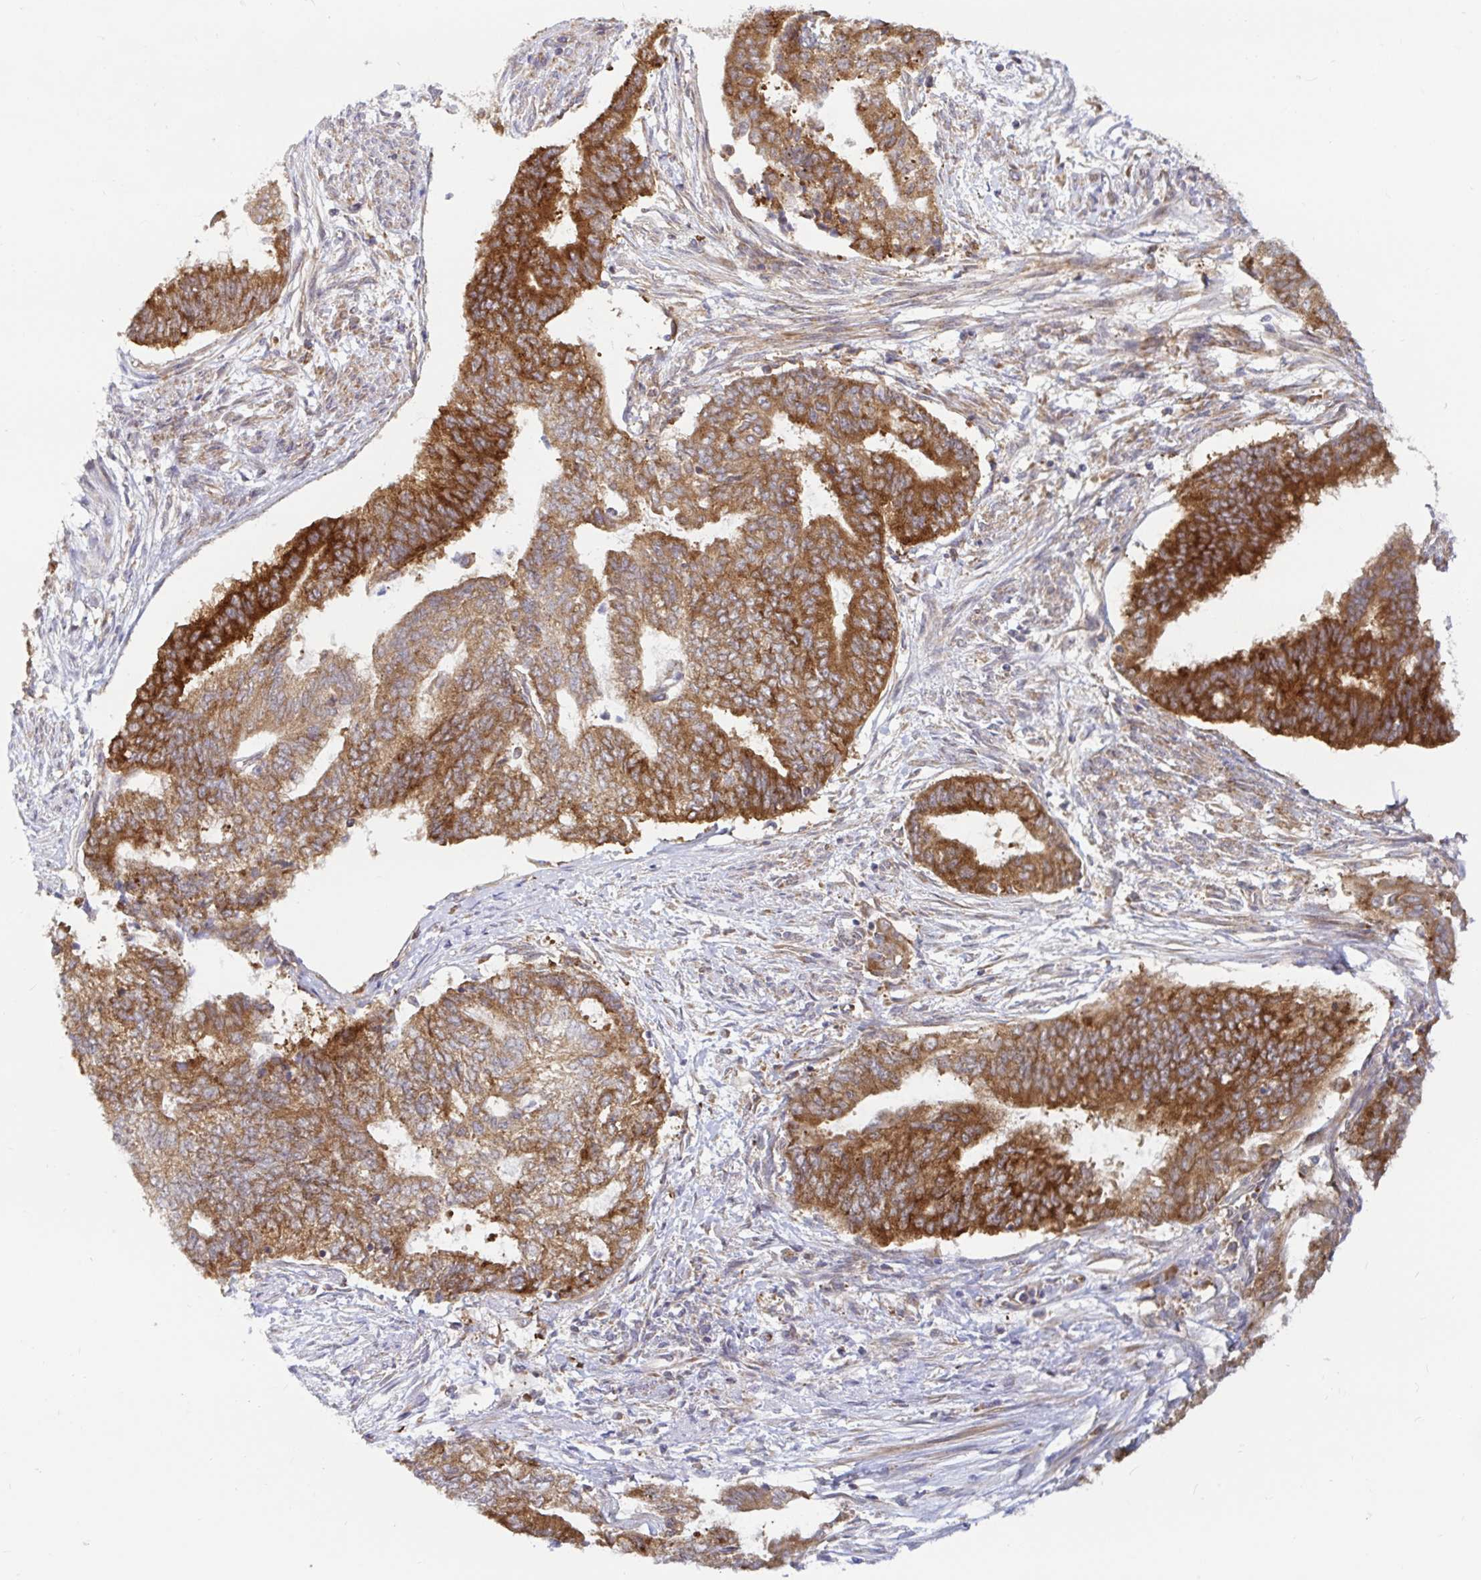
{"staining": {"intensity": "strong", "quantity": ">75%", "location": "cytoplasmic/membranous"}, "tissue": "endometrial cancer", "cell_type": "Tumor cells", "image_type": "cancer", "snomed": [{"axis": "morphology", "description": "Adenocarcinoma, NOS"}, {"axis": "topography", "description": "Endometrium"}], "caption": "Immunohistochemical staining of human adenocarcinoma (endometrial) displays strong cytoplasmic/membranous protein positivity in about >75% of tumor cells. (DAB (3,3'-diaminobenzidine) = brown stain, brightfield microscopy at high magnification).", "gene": "LARP1", "patient": {"sex": "female", "age": 65}}